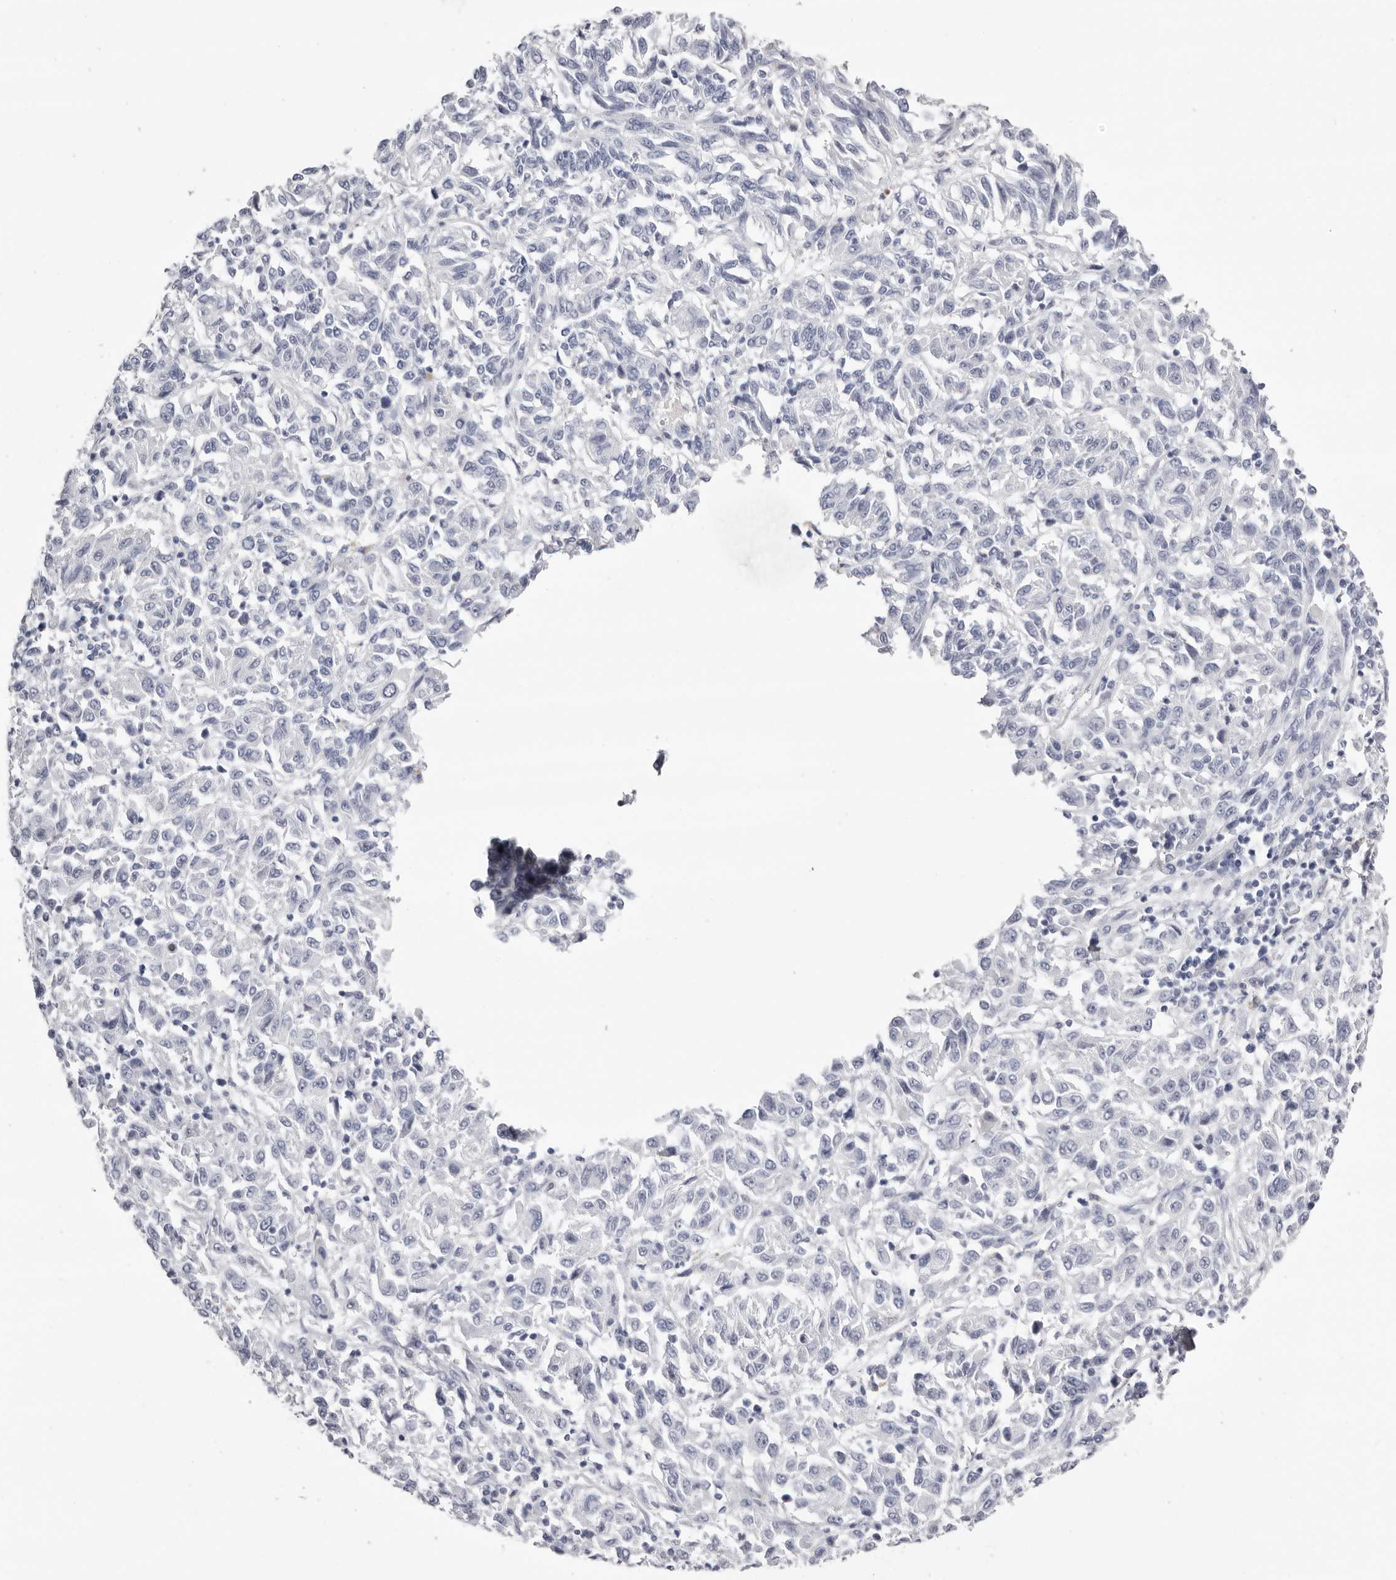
{"staining": {"intensity": "negative", "quantity": "none", "location": "none"}, "tissue": "melanoma", "cell_type": "Tumor cells", "image_type": "cancer", "snomed": [{"axis": "morphology", "description": "Malignant melanoma, Metastatic site"}, {"axis": "topography", "description": "Lung"}], "caption": "Protein analysis of malignant melanoma (metastatic site) shows no significant positivity in tumor cells. (Immunohistochemistry, brightfield microscopy, high magnification).", "gene": "LPO", "patient": {"sex": "male", "age": 64}}